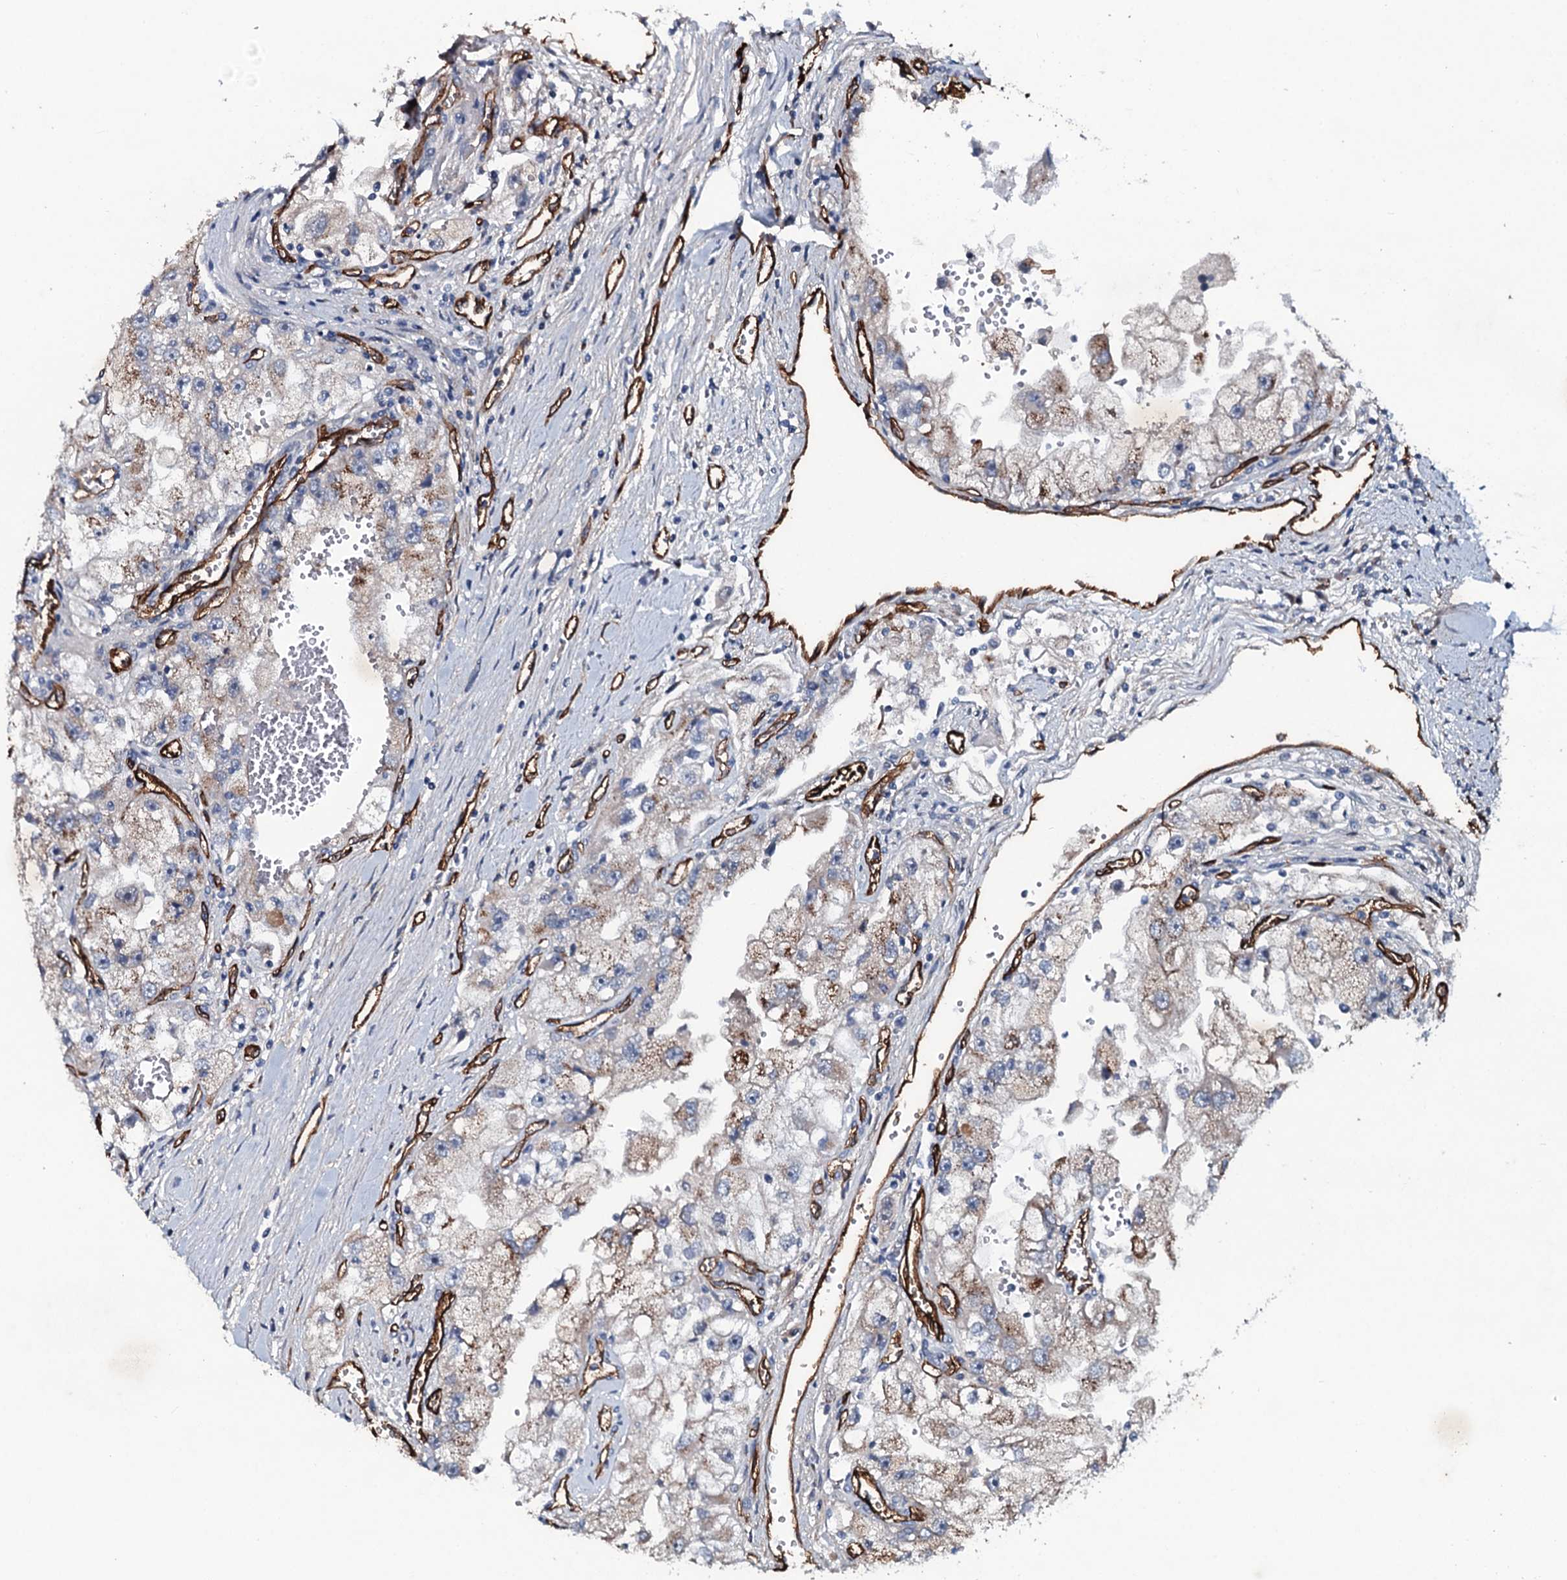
{"staining": {"intensity": "weak", "quantity": "25%-75%", "location": "cytoplasmic/membranous"}, "tissue": "renal cancer", "cell_type": "Tumor cells", "image_type": "cancer", "snomed": [{"axis": "morphology", "description": "Adenocarcinoma, NOS"}, {"axis": "topography", "description": "Kidney"}], "caption": "About 25%-75% of tumor cells in renal cancer (adenocarcinoma) exhibit weak cytoplasmic/membranous protein positivity as visualized by brown immunohistochemical staining.", "gene": "CLEC14A", "patient": {"sex": "male", "age": 63}}